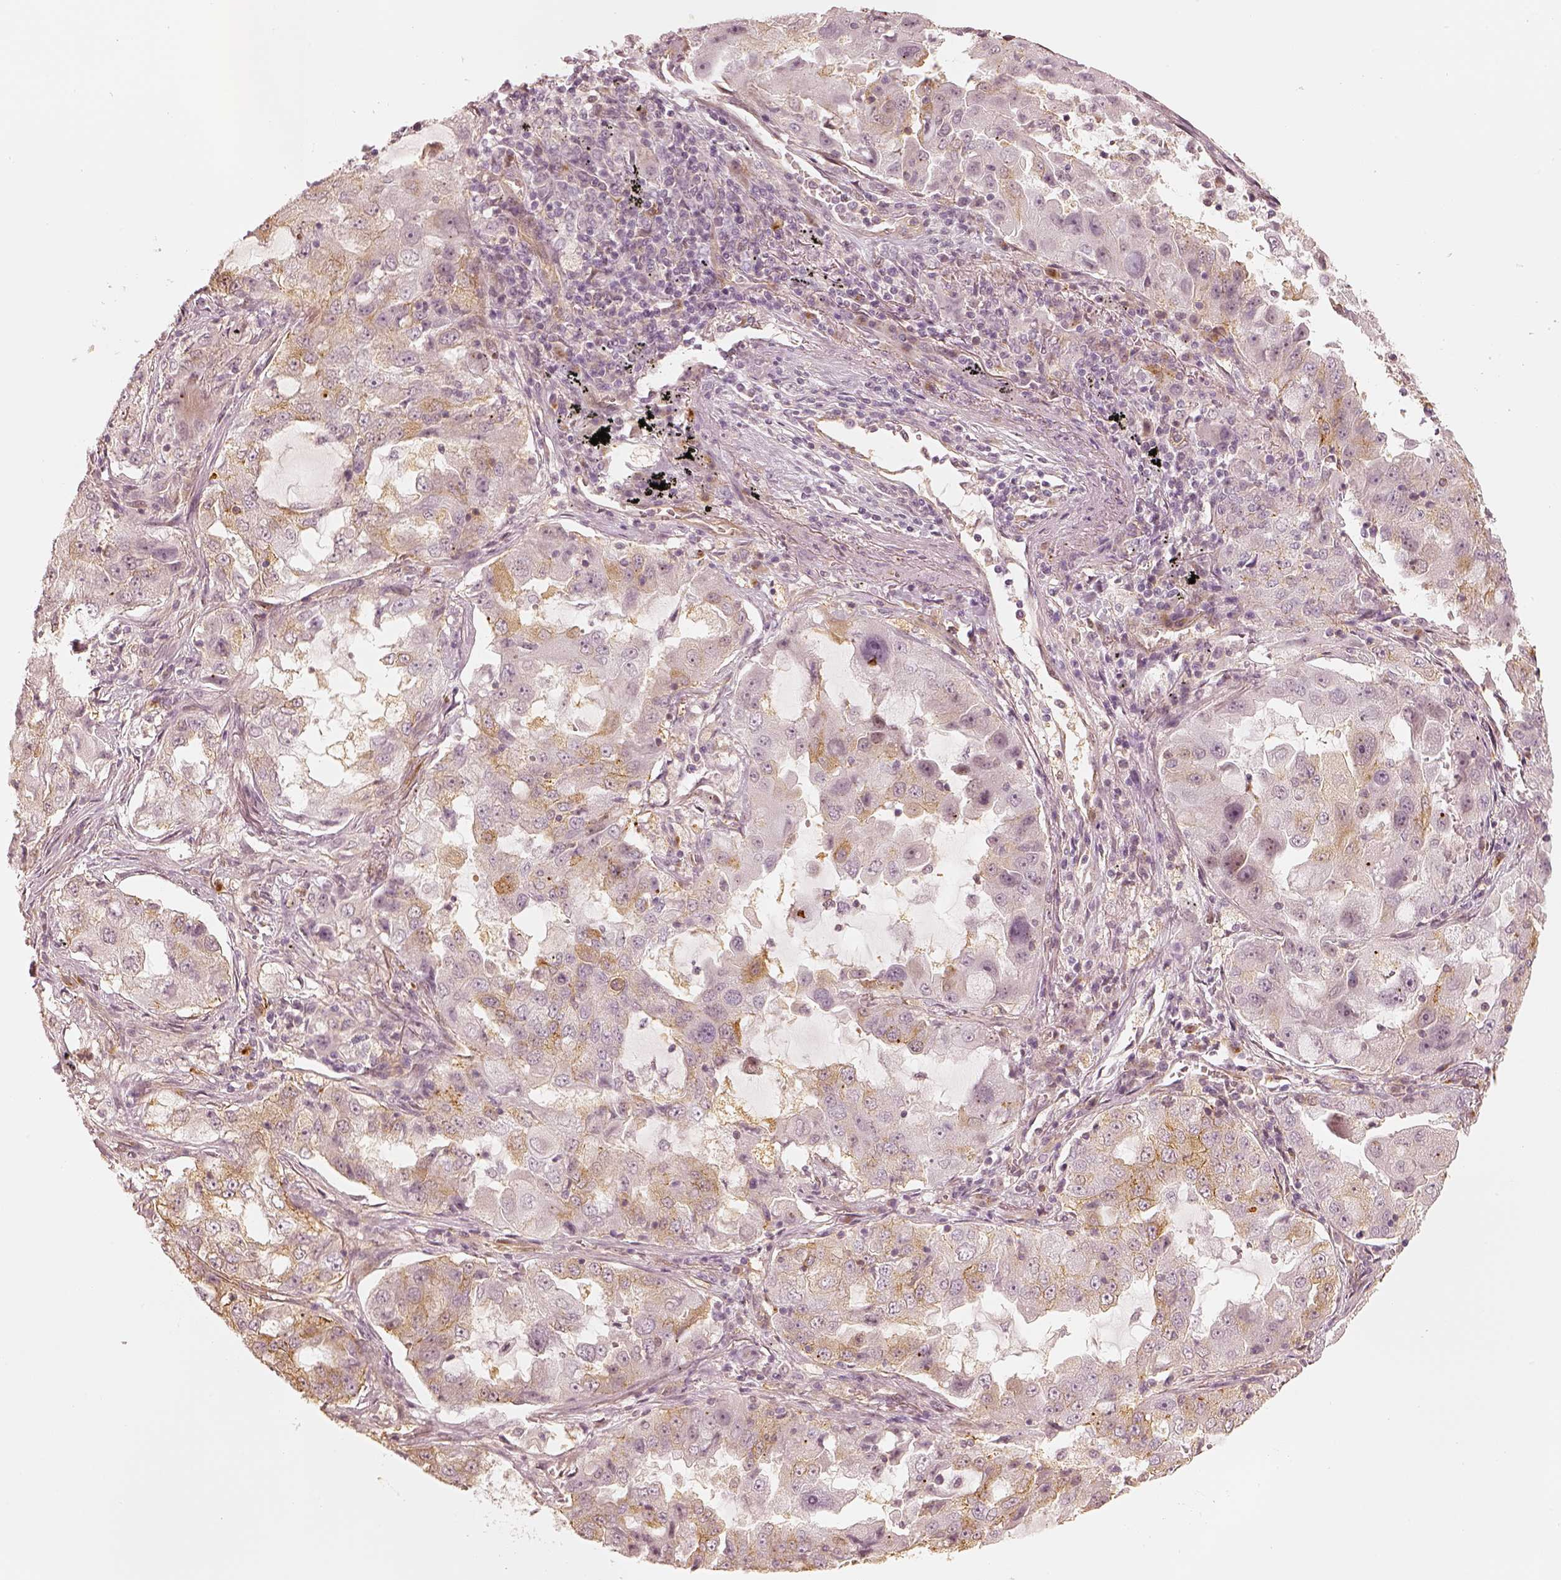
{"staining": {"intensity": "weak", "quantity": "<25%", "location": "cytoplasmic/membranous"}, "tissue": "lung cancer", "cell_type": "Tumor cells", "image_type": "cancer", "snomed": [{"axis": "morphology", "description": "Adenocarcinoma, NOS"}, {"axis": "topography", "description": "Lung"}], "caption": "IHC image of neoplastic tissue: lung cancer stained with DAB demonstrates no significant protein expression in tumor cells. (Immunohistochemistry, brightfield microscopy, high magnification).", "gene": "GORASP2", "patient": {"sex": "female", "age": 61}}